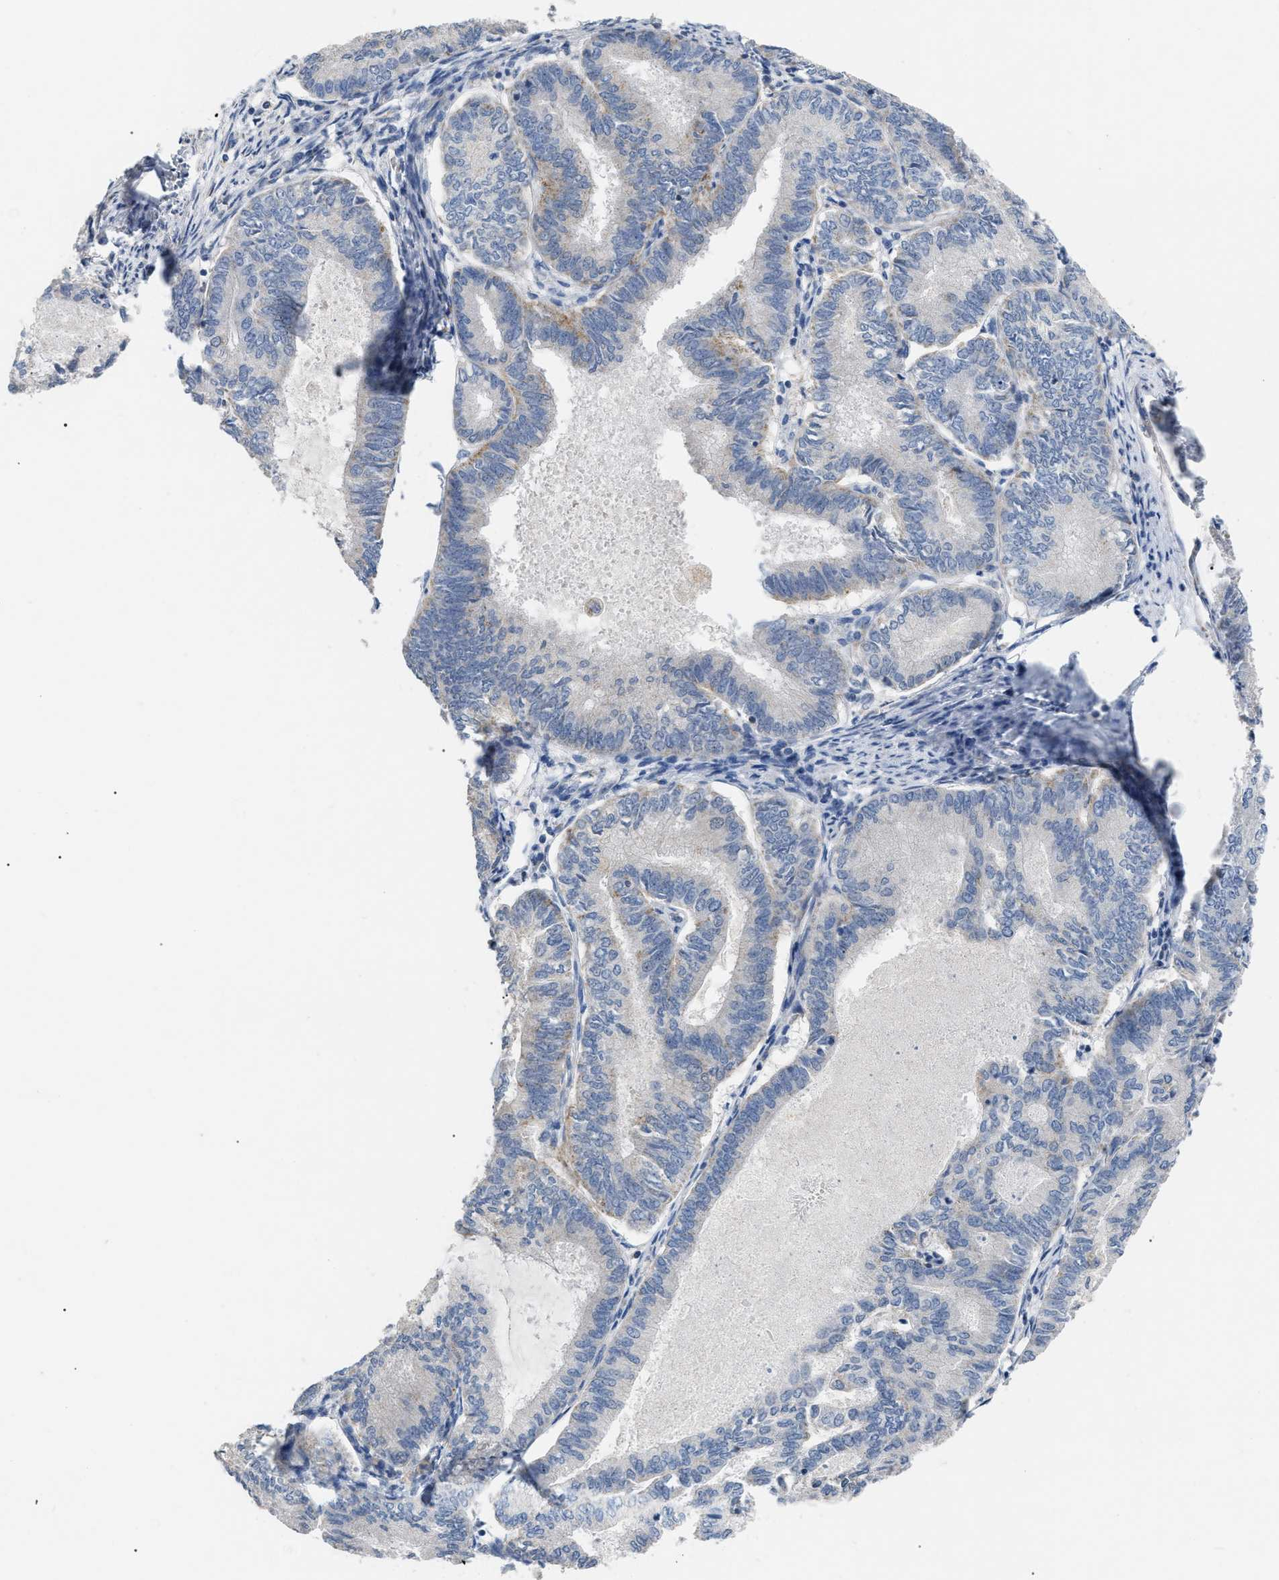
{"staining": {"intensity": "weak", "quantity": "<25%", "location": "cytoplasmic/membranous"}, "tissue": "endometrial cancer", "cell_type": "Tumor cells", "image_type": "cancer", "snomed": [{"axis": "morphology", "description": "Adenocarcinoma, NOS"}, {"axis": "topography", "description": "Endometrium"}], "caption": "High magnification brightfield microscopy of adenocarcinoma (endometrial) stained with DAB (brown) and counterstained with hematoxylin (blue): tumor cells show no significant expression.", "gene": "DHX58", "patient": {"sex": "female", "age": 86}}